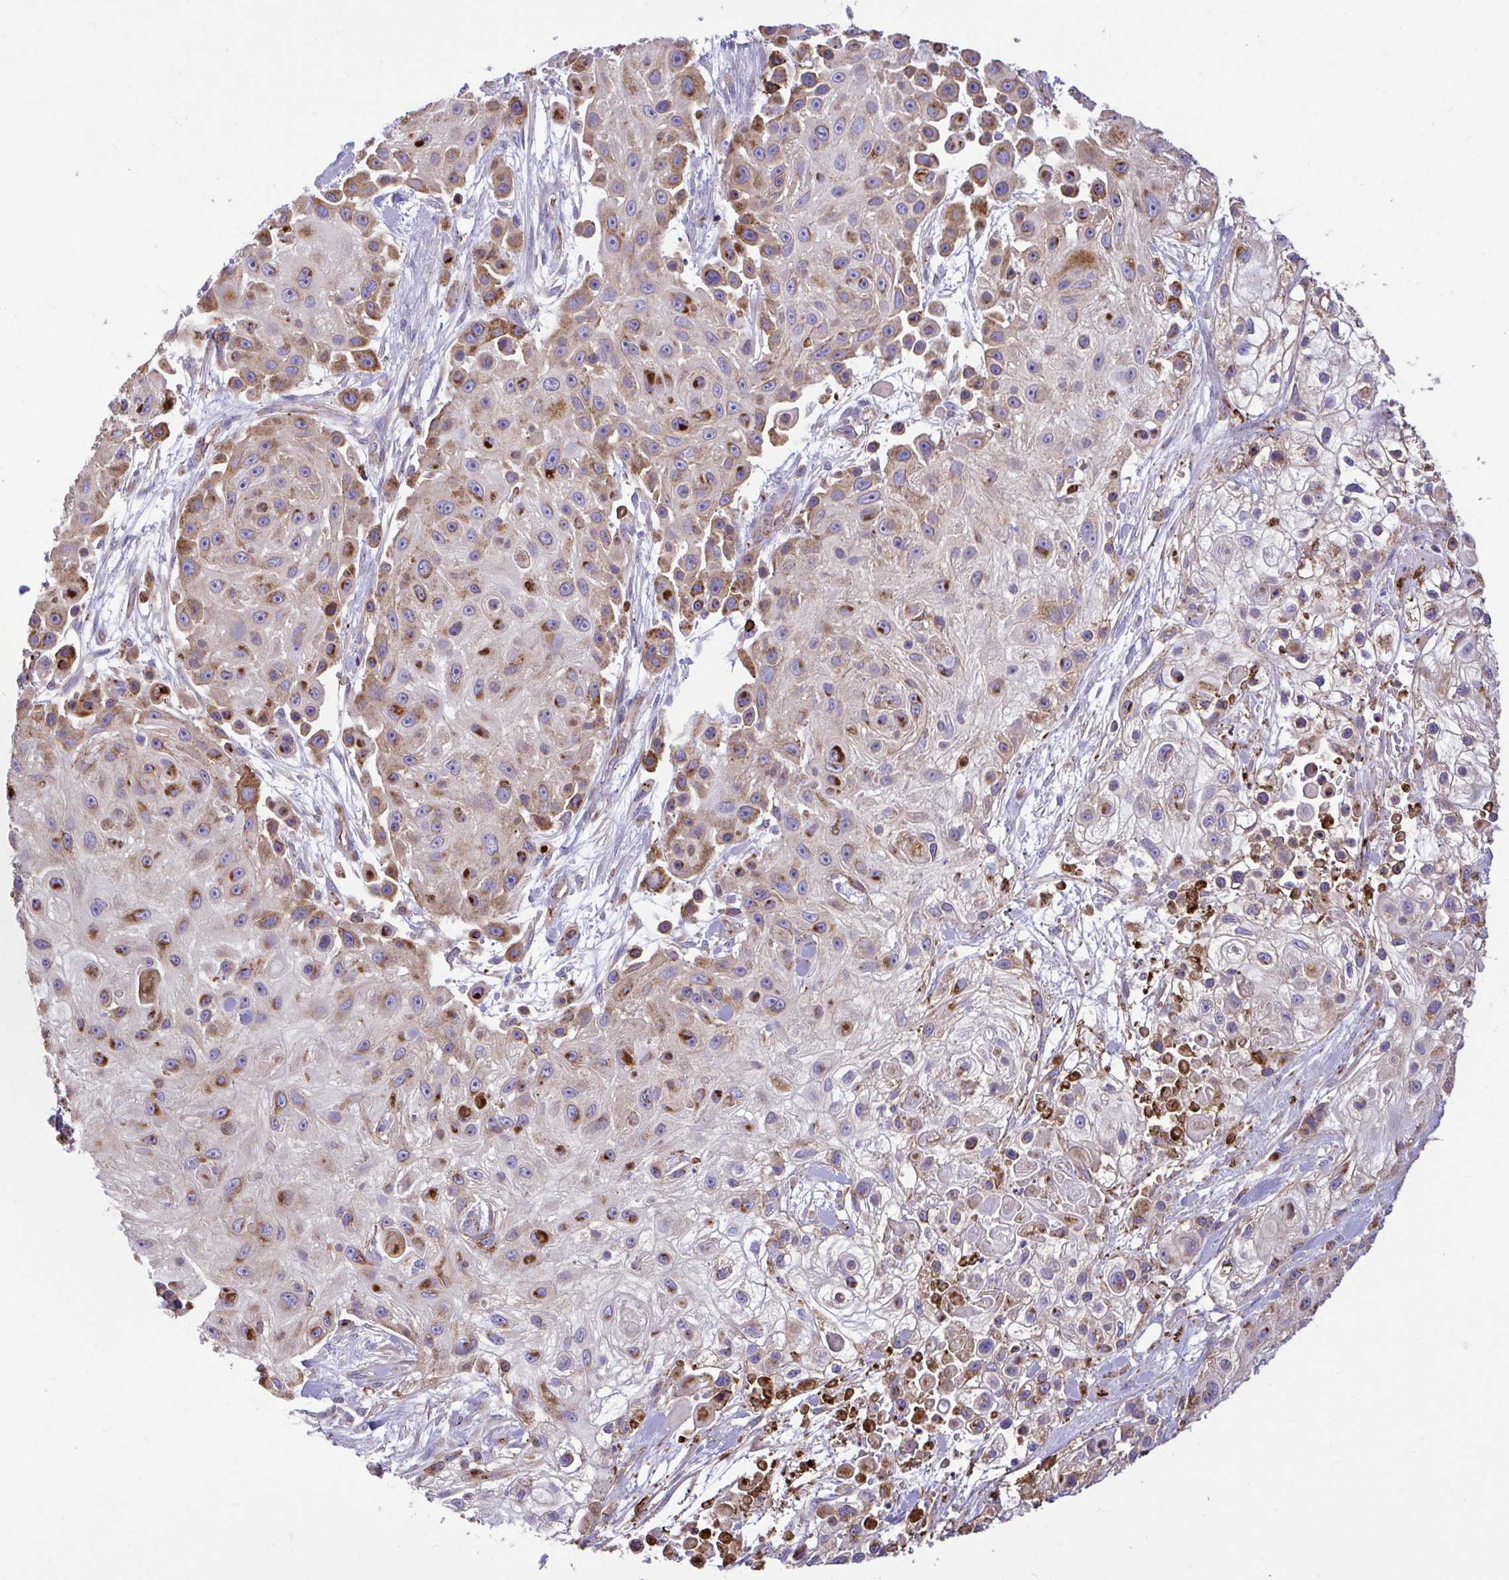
{"staining": {"intensity": "moderate", "quantity": "25%-75%", "location": "cytoplasmic/membranous"}, "tissue": "skin cancer", "cell_type": "Tumor cells", "image_type": "cancer", "snomed": [{"axis": "morphology", "description": "Squamous cell carcinoma, NOS"}, {"axis": "topography", "description": "Skin"}], "caption": "High-magnification brightfield microscopy of skin cancer (squamous cell carcinoma) stained with DAB (brown) and counterstained with hematoxylin (blue). tumor cells exhibit moderate cytoplasmic/membranous staining is identified in approximately25%-75% of cells.", "gene": "PTPRK", "patient": {"sex": "male", "age": 67}}